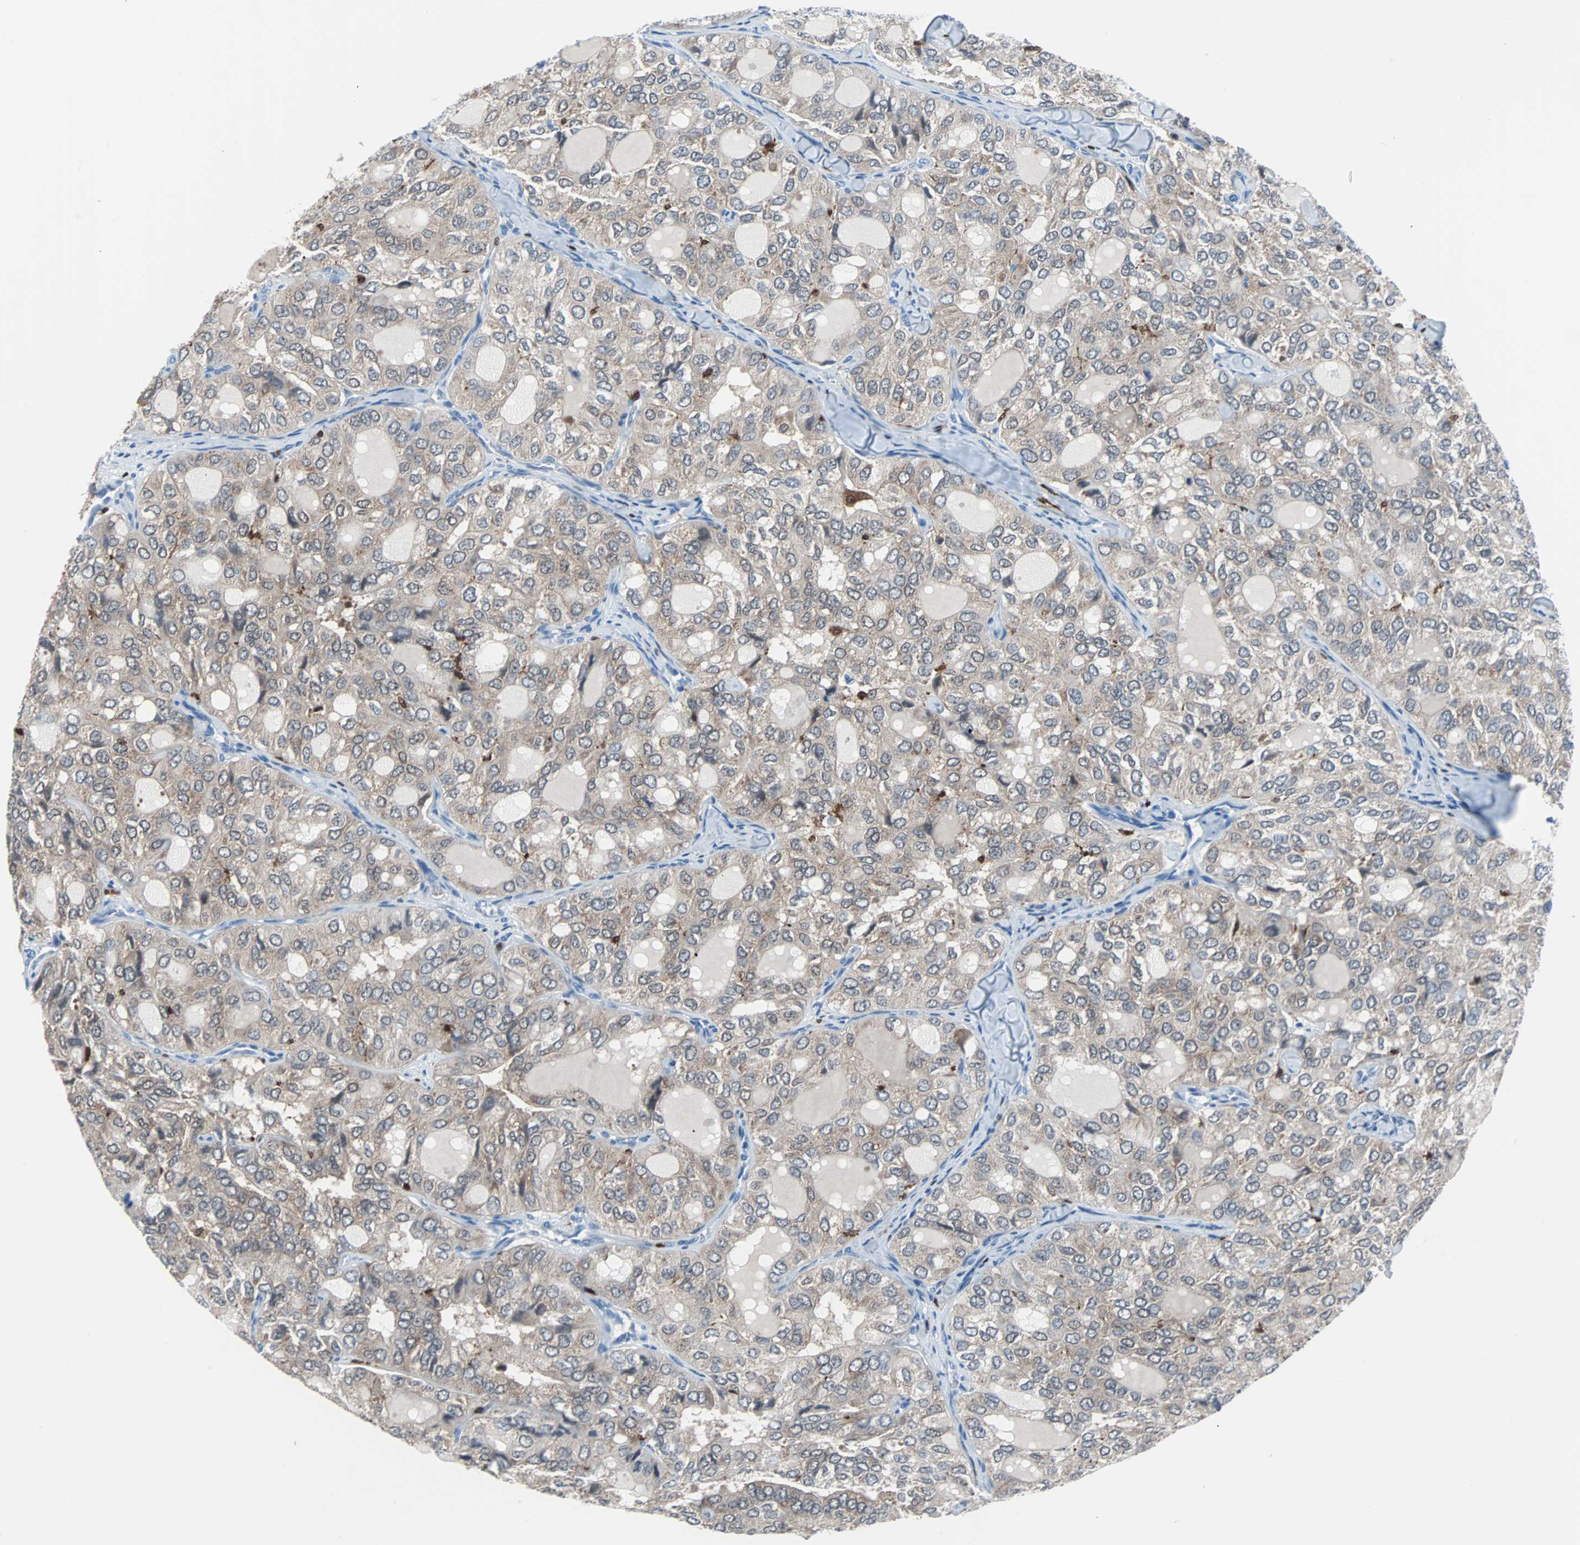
{"staining": {"intensity": "weak", "quantity": ">75%", "location": "cytoplasmic/membranous"}, "tissue": "thyroid cancer", "cell_type": "Tumor cells", "image_type": "cancer", "snomed": [{"axis": "morphology", "description": "Follicular adenoma carcinoma, NOS"}, {"axis": "topography", "description": "Thyroid gland"}], "caption": "Thyroid cancer stained with a brown dye reveals weak cytoplasmic/membranous positive staining in about >75% of tumor cells.", "gene": "SYK", "patient": {"sex": "male", "age": 75}}